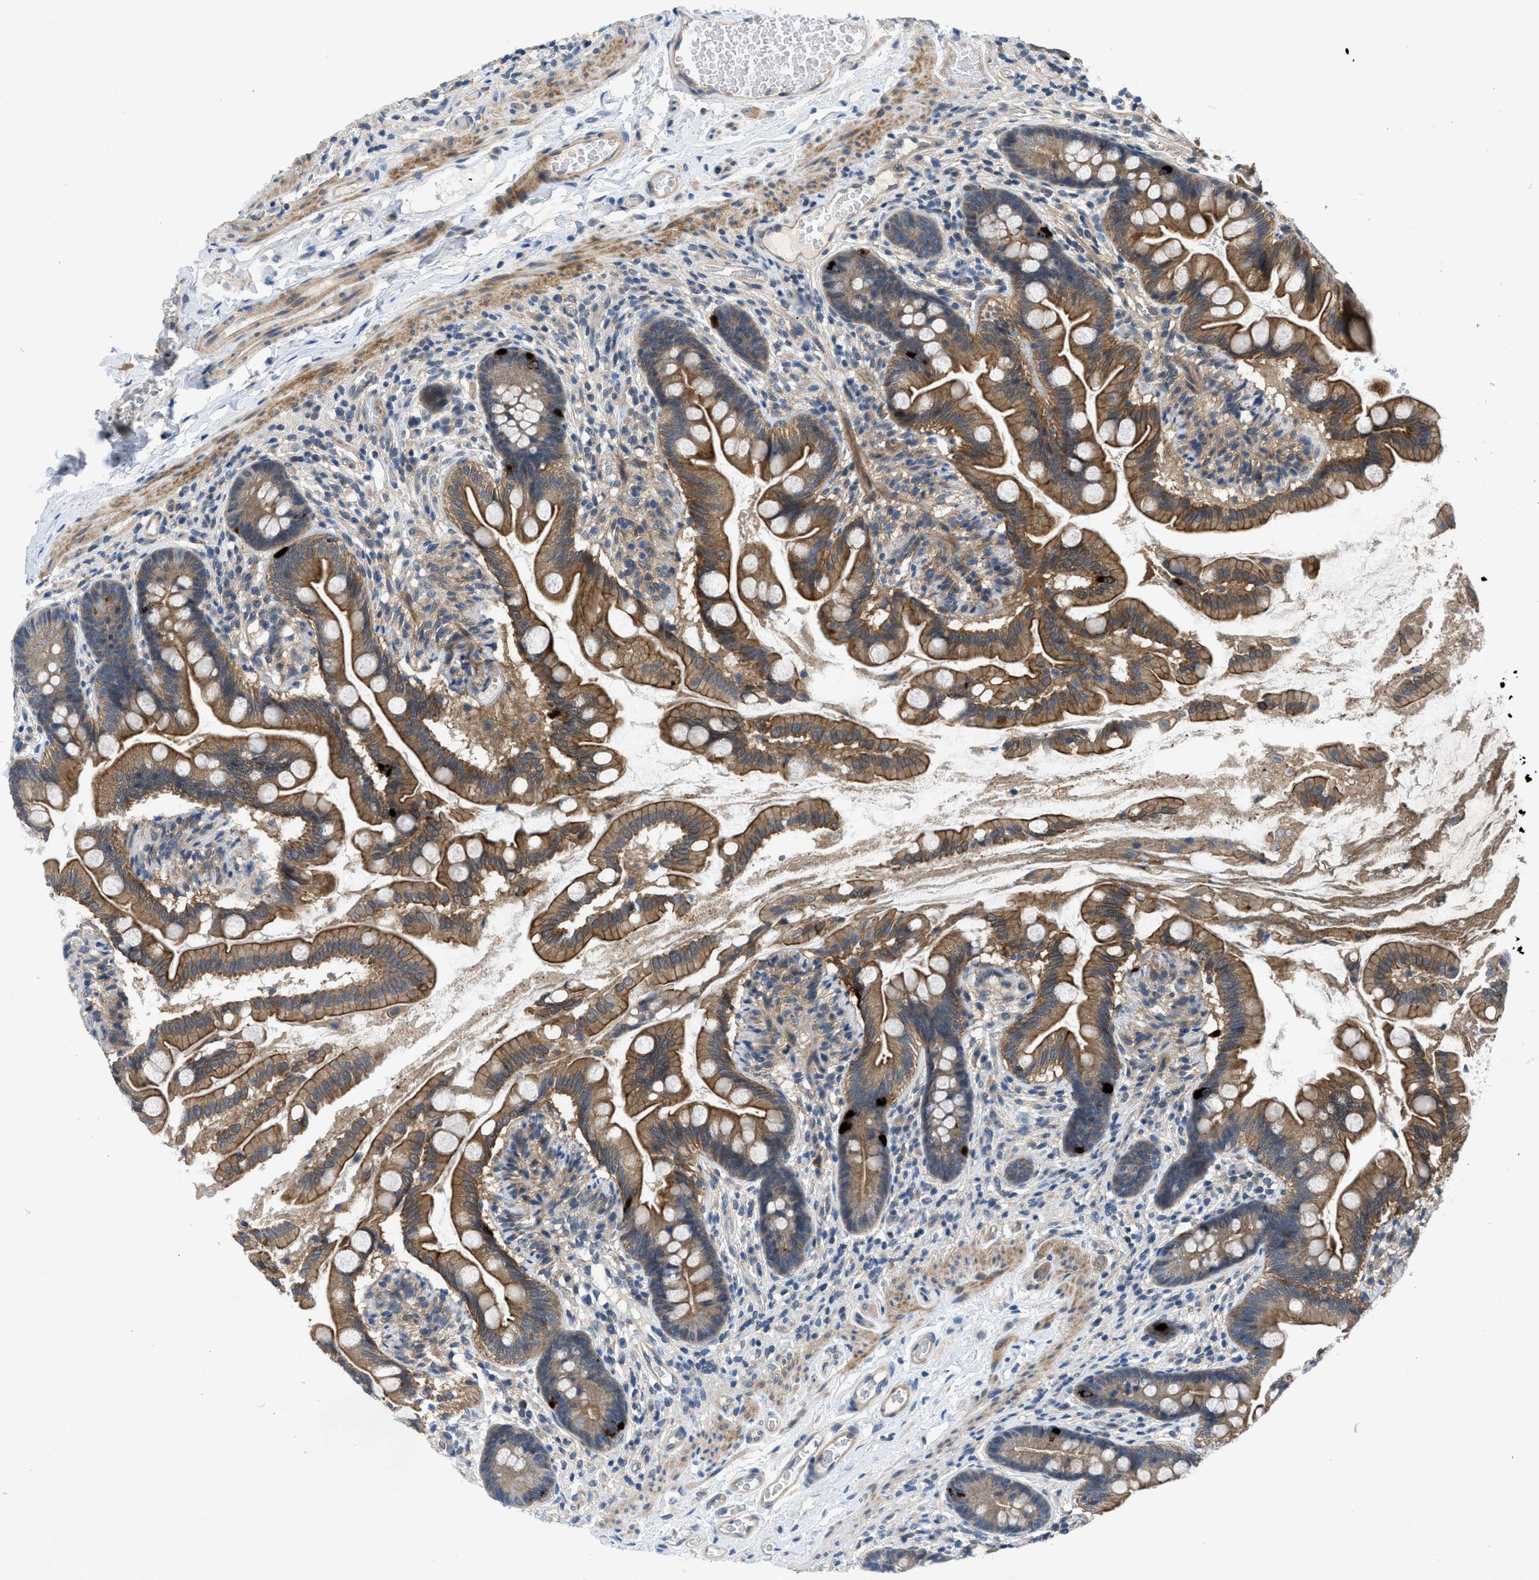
{"staining": {"intensity": "strong", "quantity": "25%-75%", "location": "cytoplasmic/membranous"}, "tissue": "small intestine", "cell_type": "Glandular cells", "image_type": "normal", "snomed": [{"axis": "morphology", "description": "Normal tissue, NOS"}, {"axis": "topography", "description": "Small intestine"}], "caption": "Approximately 25%-75% of glandular cells in normal small intestine display strong cytoplasmic/membranous protein staining as visualized by brown immunohistochemical staining.", "gene": "PANX1", "patient": {"sex": "female", "age": 56}}